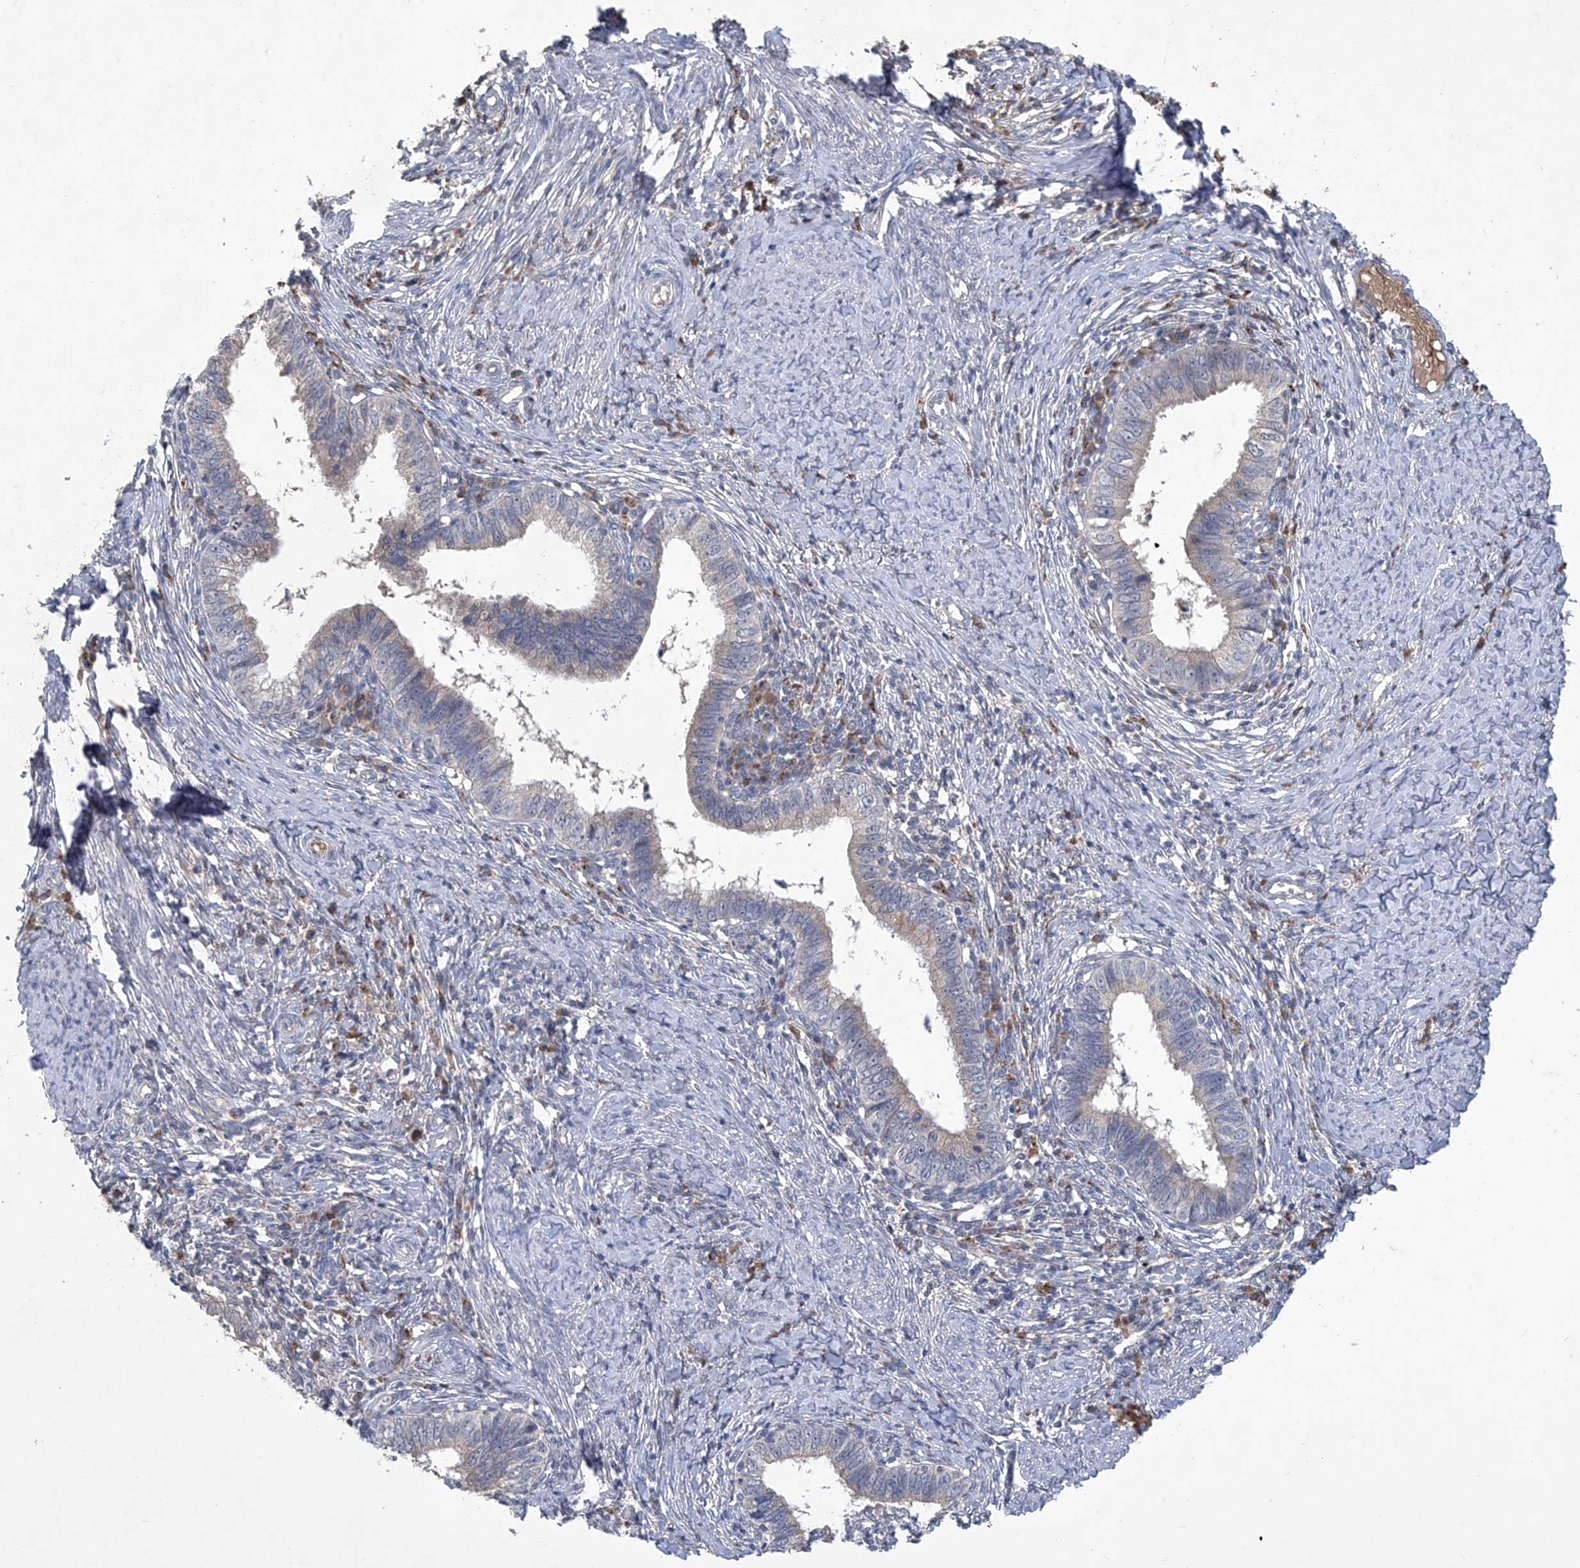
{"staining": {"intensity": "weak", "quantity": "<25%", "location": "cytoplasmic/membranous"}, "tissue": "cervical cancer", "cell_type": "Tumor cells", "image_type": "cancer", "snomed": [{"axis": "morphology", "description": "Adenocarcinoma, NOS"}, {"axis": "topography", "description": "Cervix"}], "caption": "DAB (3,3'-diaminobenzidine) immunohistochemical staining of human adenocarcinoma (cervical) demonstrates no significant staining in tumor cells.", "gene": "PCSK5", "patient": {"sex": "female", "age": 36}}